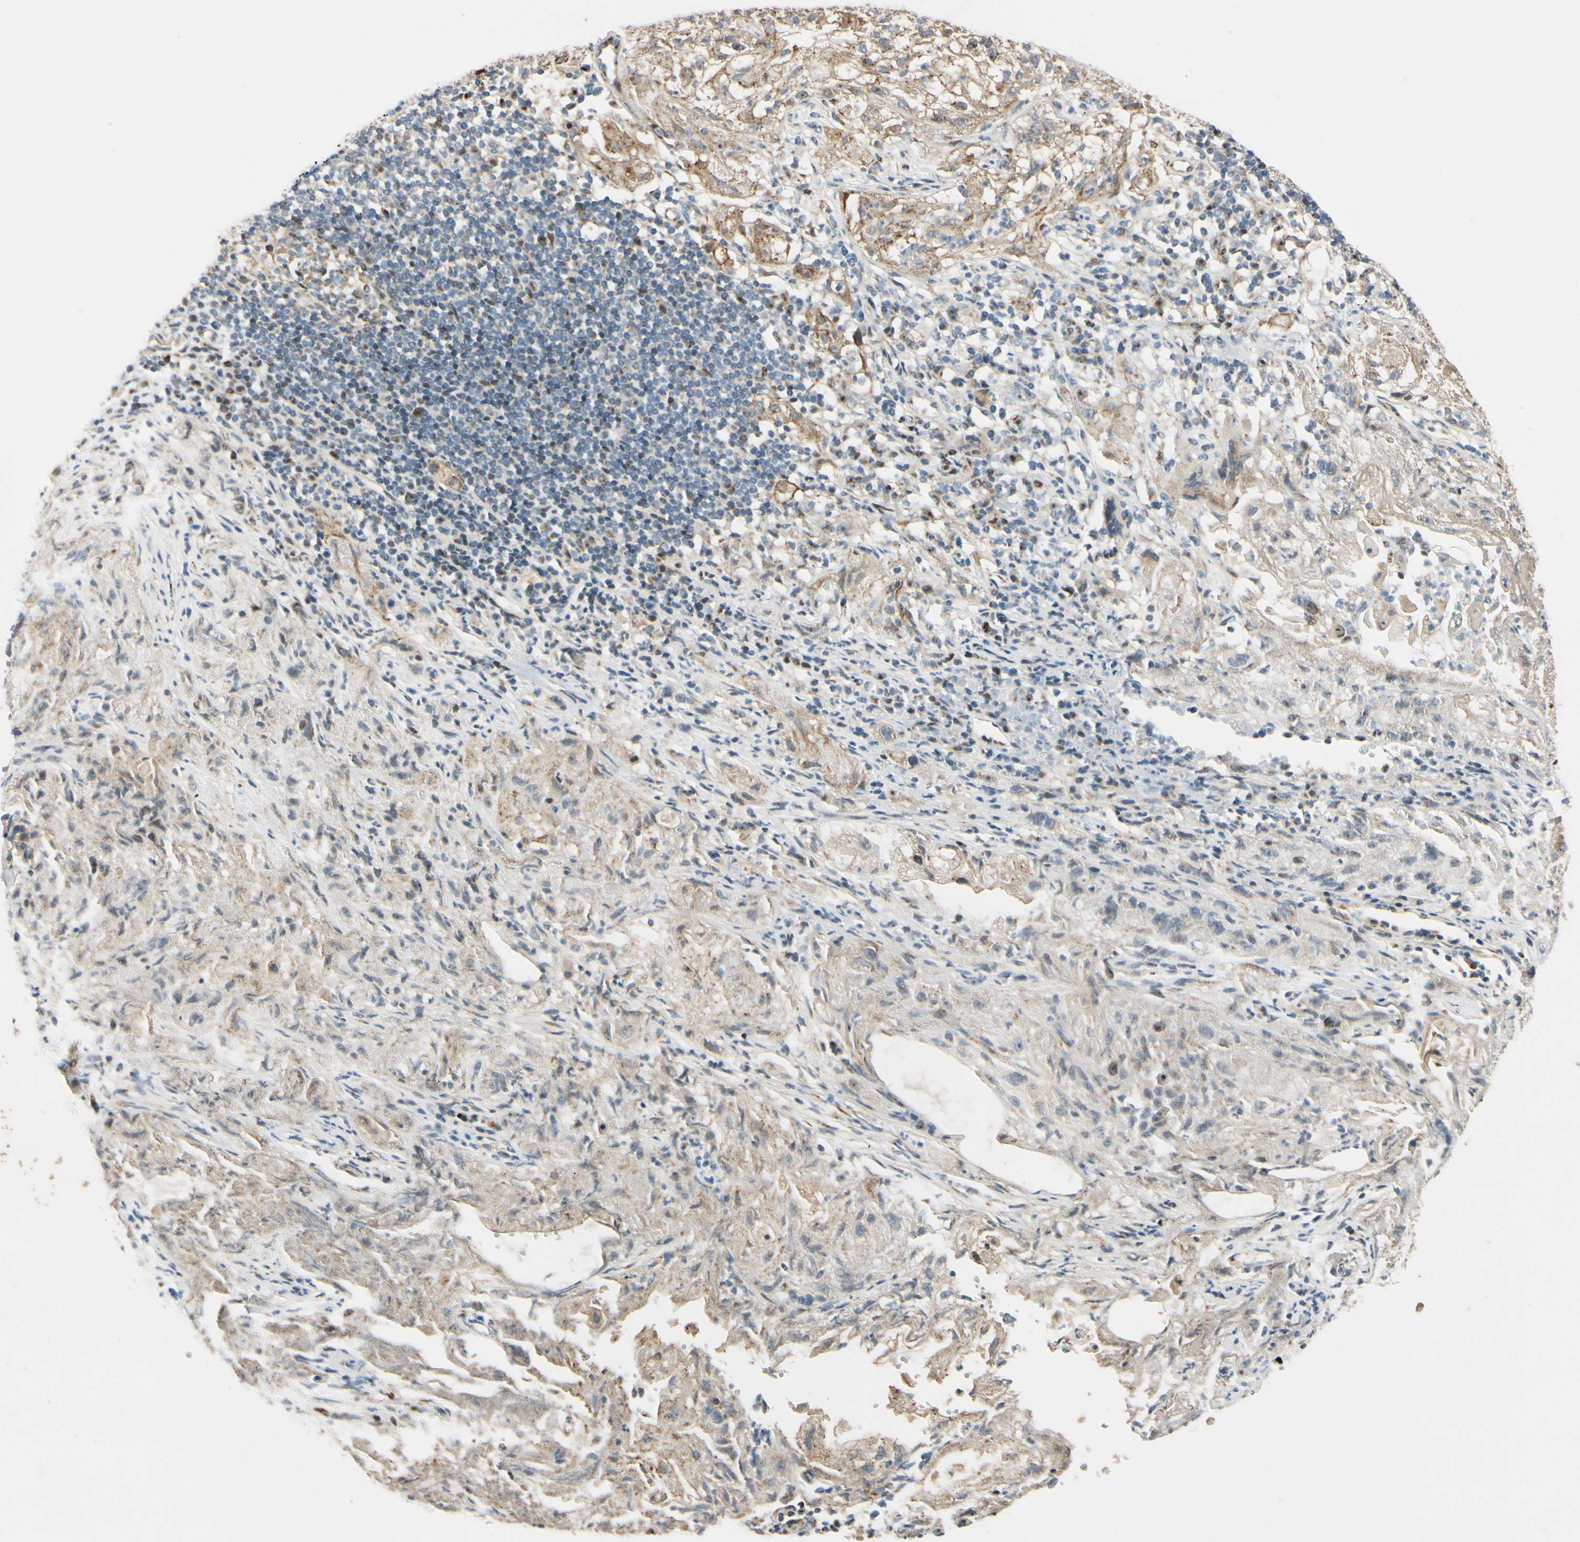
{"staining": {"intensity": "weak", "quantity": "<25%", "location": "cytoplasmic/membranous"}, "tissue": "lung cancer", "cell_type": "Tumor cells", "image_type": "cancer", "snomed": [{"axis": "morphology", "description": "Inflammation, NOS"}, {"axis": "morphology", "description": "Squamous cell carcinoma, NOS"}, {"axis": "topography", "description": "Lymph node"}, {"axis": "topography", "description": "Soft tissue"}, {"axis": "topography", "description": "Lung"}], "caption": "Lung squamous cell carcinoma was stained to show a protein in brown. There is no significant positivity in tumor cells.", "gene": "NEO1", "patient": {"sex": "male", "age": 66}}